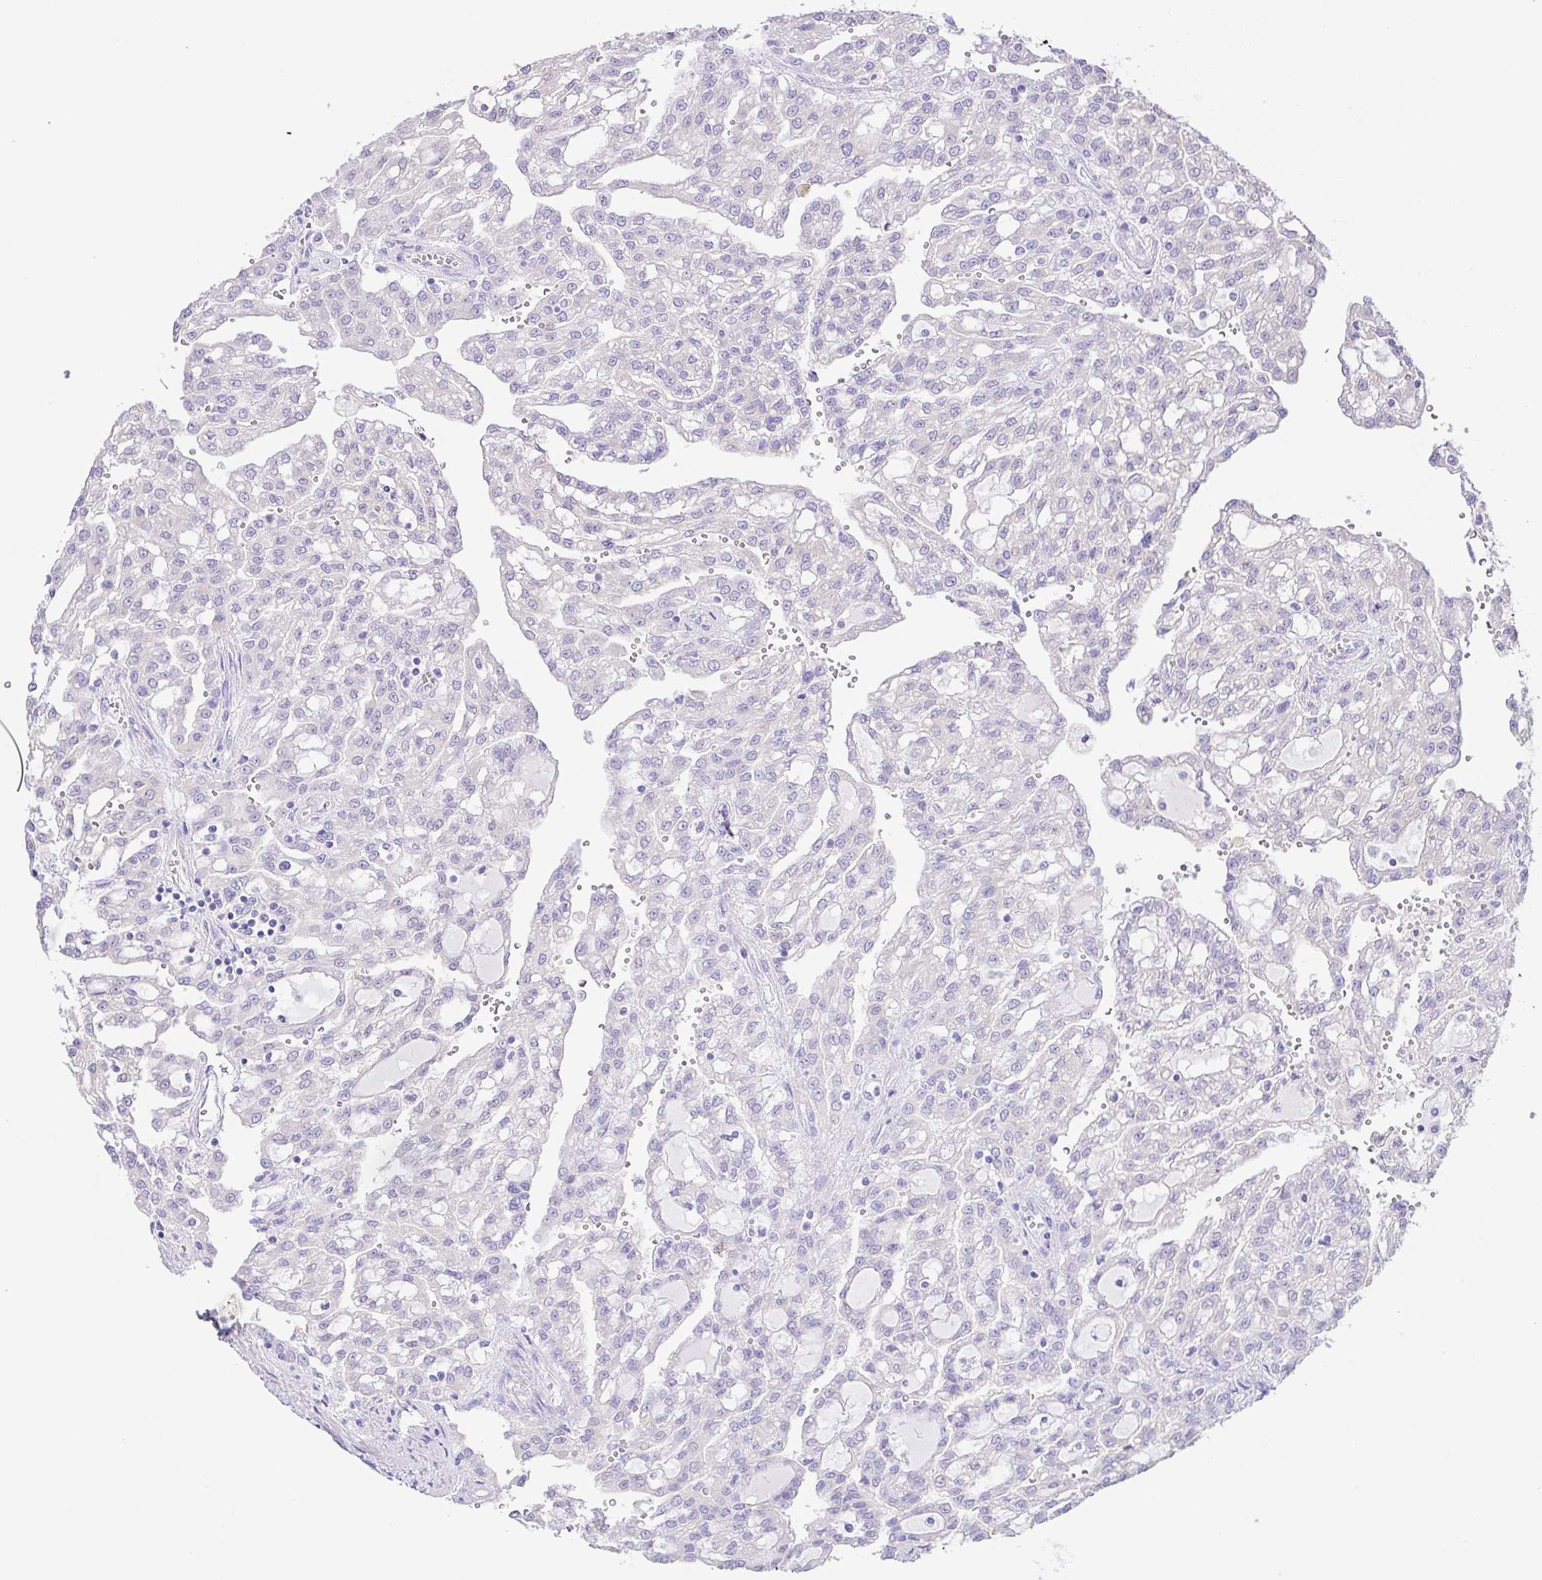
{"staining": {"intensity": "negative", "quantity": "none", "location": "none"}, "tissue": "renal cancer", "cell_type": "Tumor cells", "image_type": "cancer", "snomed": [{"axis": "morphology", "description": "Adenocarcinoma, NOS"}, {"axis": "topography", "description": "Kidney"}], "caption": "Immunohistochemistry (IHC) photomicrograph of adenocarcinoma (renal) stained for a protein (brown), which demonstrates no expression in tumor cells.", "gene": "CST11", "patient": {"sex": "male", "age": 63}}